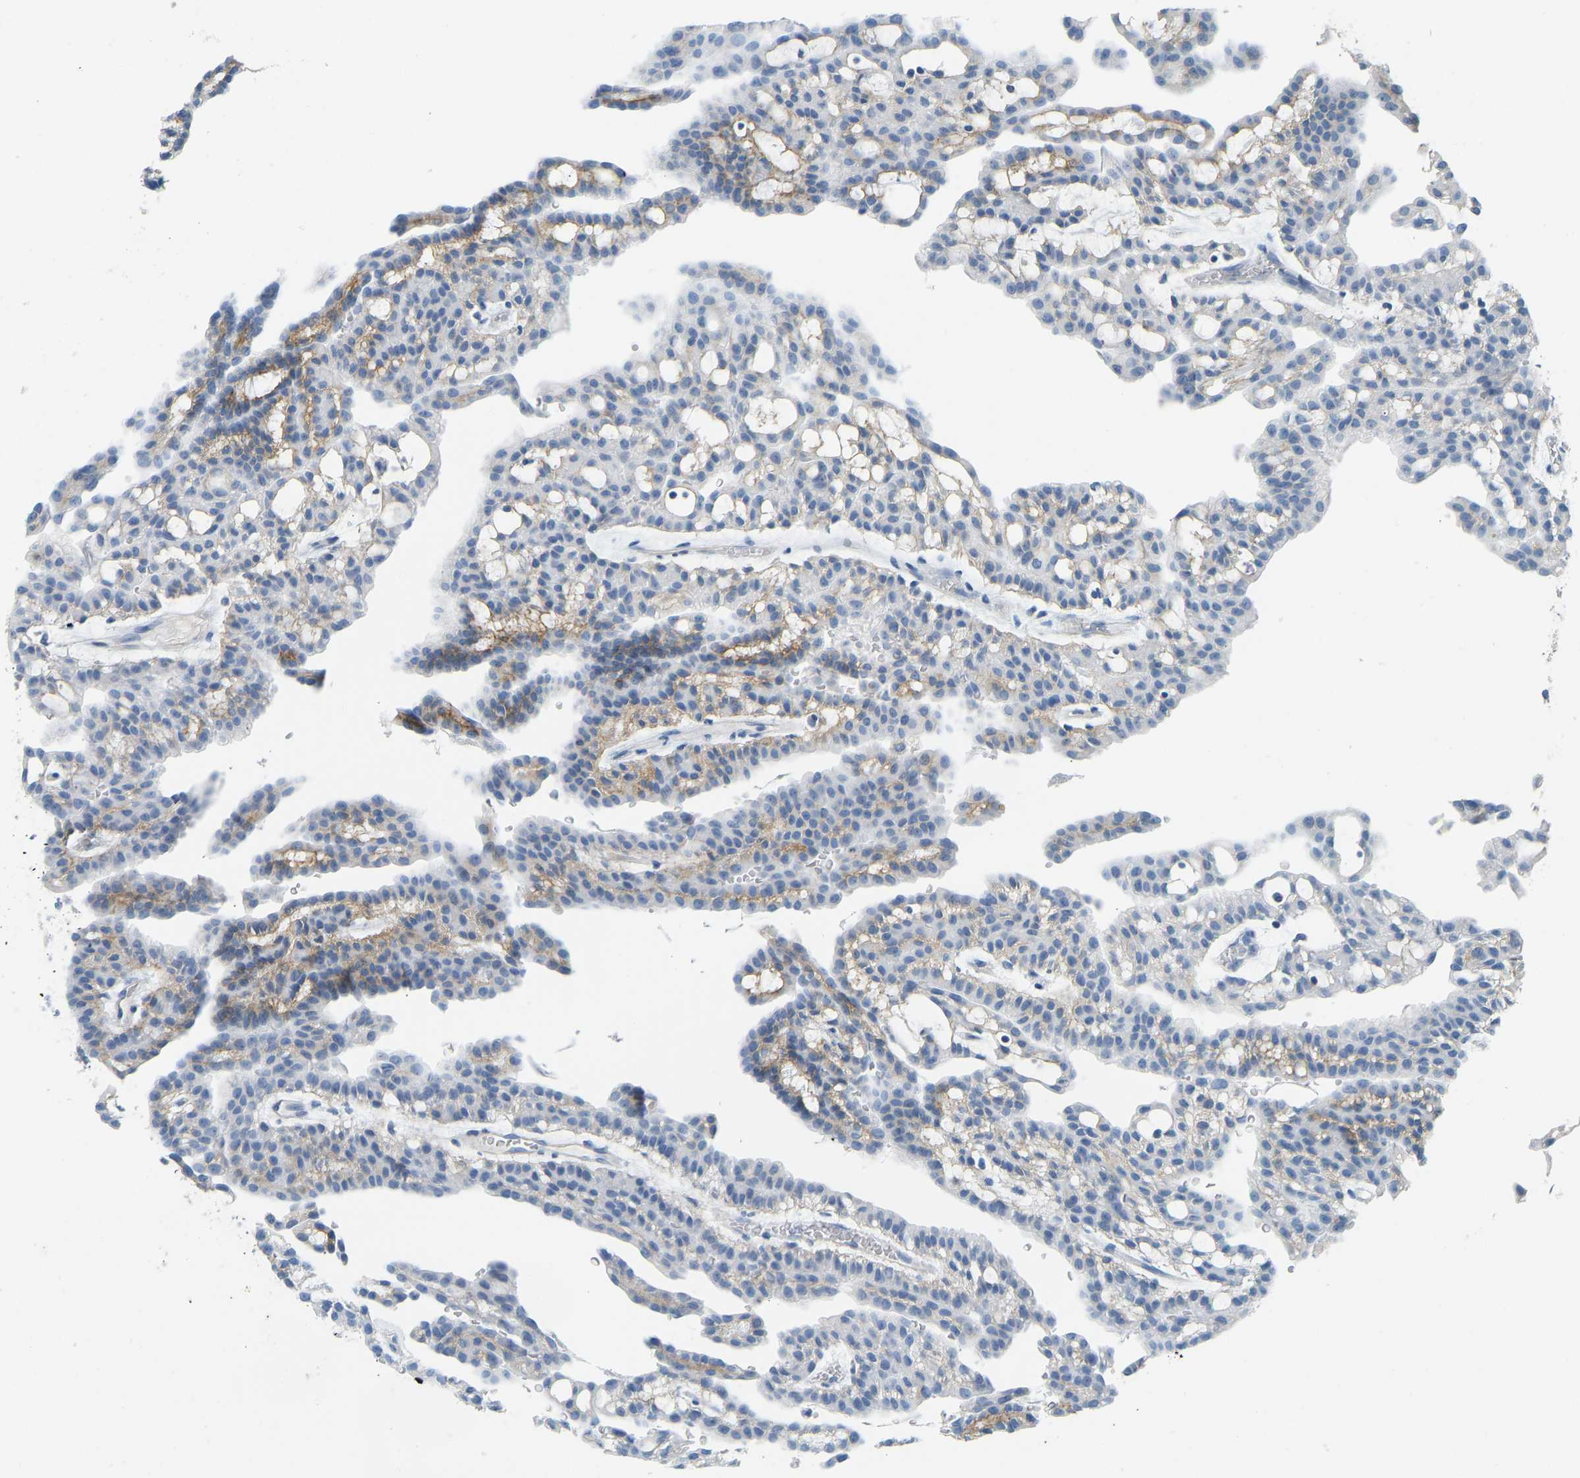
{"staining": {"intensity": "moderate", "quantity": "<25%", "location": "cytoplasmic/membranous"}, "tissue": "renal cancer", "cell_type": "Tumor cells", "image_type": "cancer", "snomed": [{"axis": "morphology", "description": "Adenocarcinoma, NOS"}, {"axis": "topography", "description": "Kidney"}], "caption": "Adenocarcinoma (renal) tissue exhibits moderate cytoplasmic/membranous expression in about <25% of tumor cells The staining was performed using DAB (3,3'-diaminobenzidine) to visualize the protein expression in brown, while the nuclei were stained in blue with hematoxylin (Magnification: 20x).", "gene": "ATP1A1", "patient": {"sex": "male", "age": 63}}